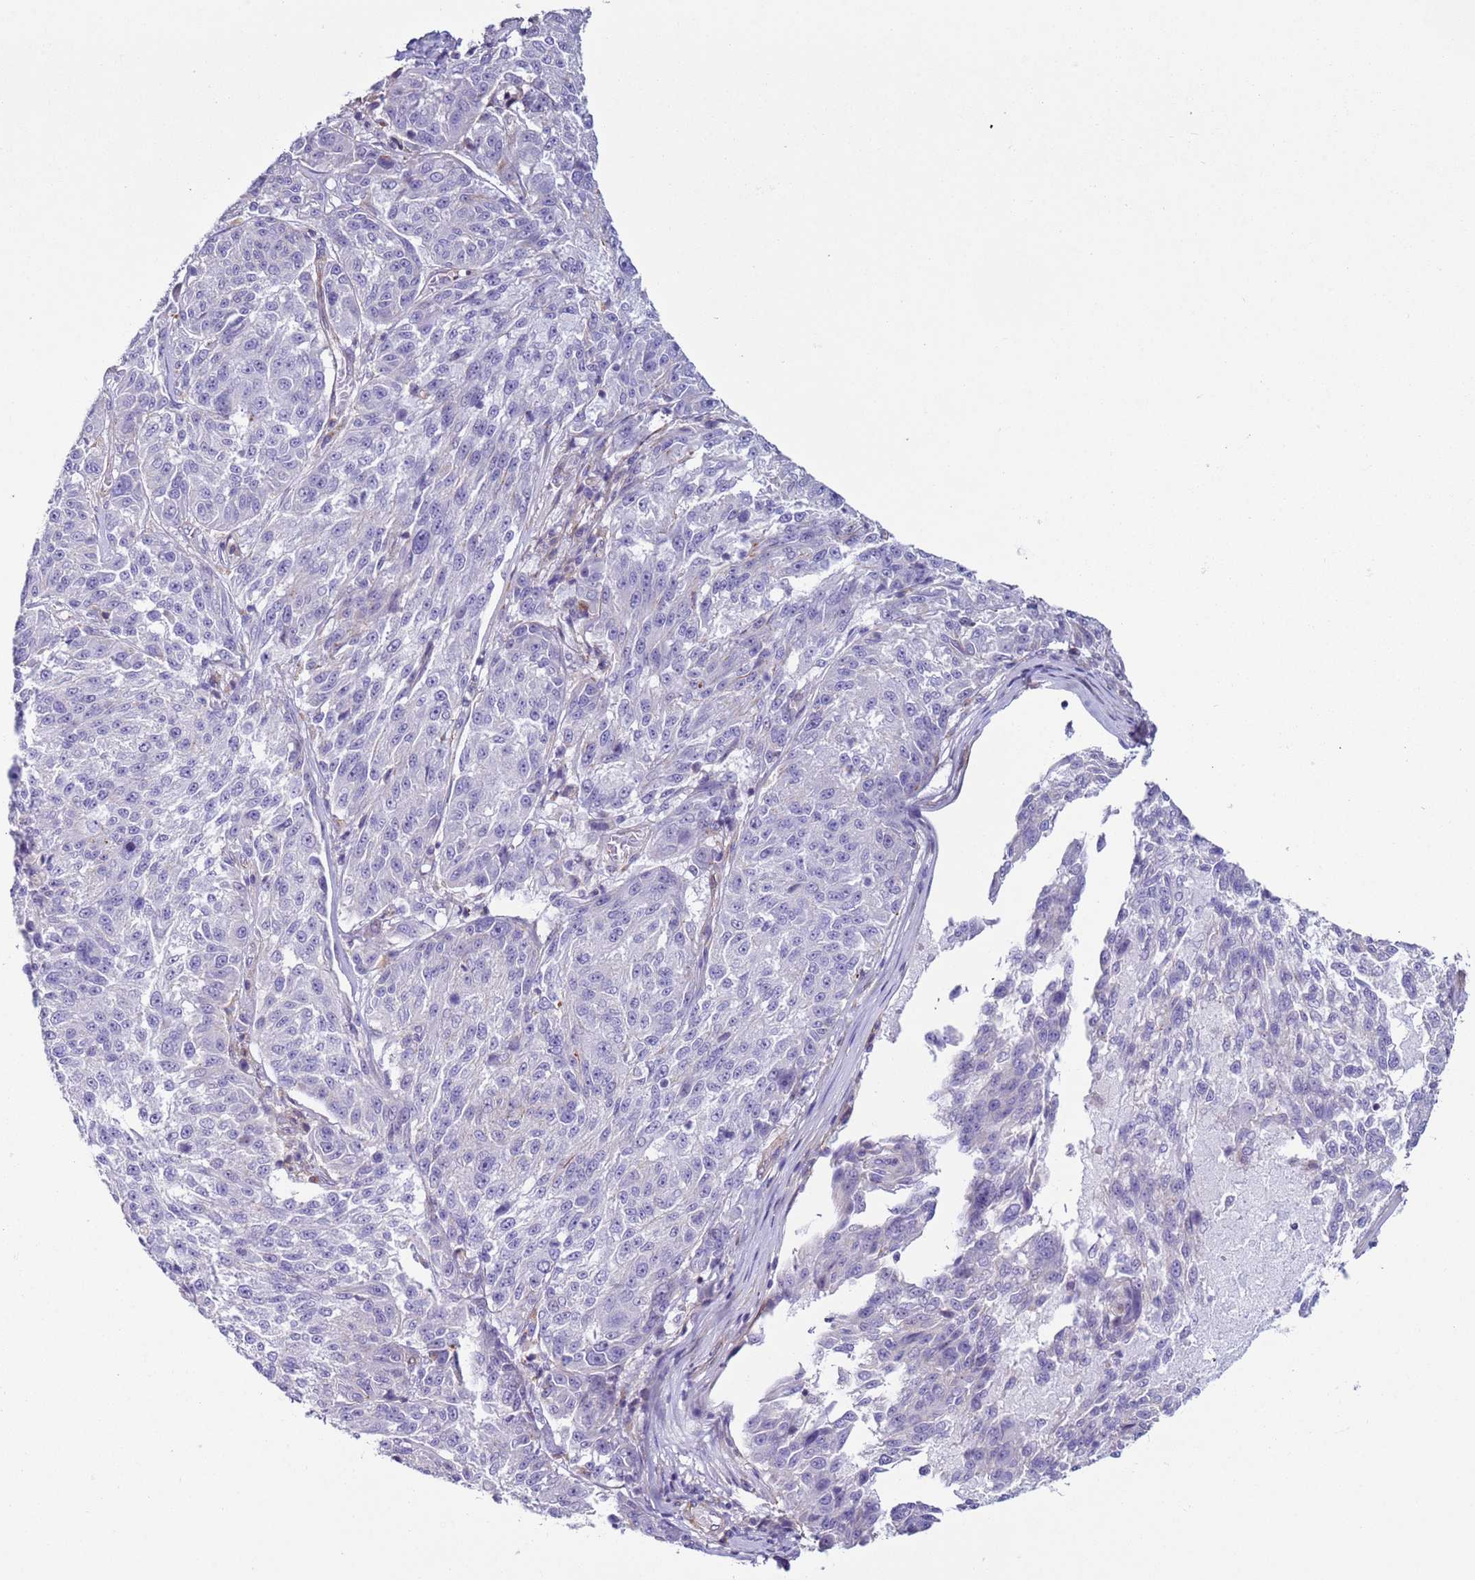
{"staining": {"intensity": "negative", "quantity": "none", "location": "none"}, "tissue": "melanoma", "cell_type": "Tumor cells", "image_type": "cancer", "snomed": [{"axis": "morphology", "description": "Malignant melanoma, NOS"}, {"axis": "topography", "description": "Skin"}], "caption": "DAB (3,3'-diaminobenzidine) immunohistochemical staining of malignant melanoma demonstrates no significant staining in tumor cells.", "gene": "HEATR1", "patient": {"sex": "male", "age": 53}}